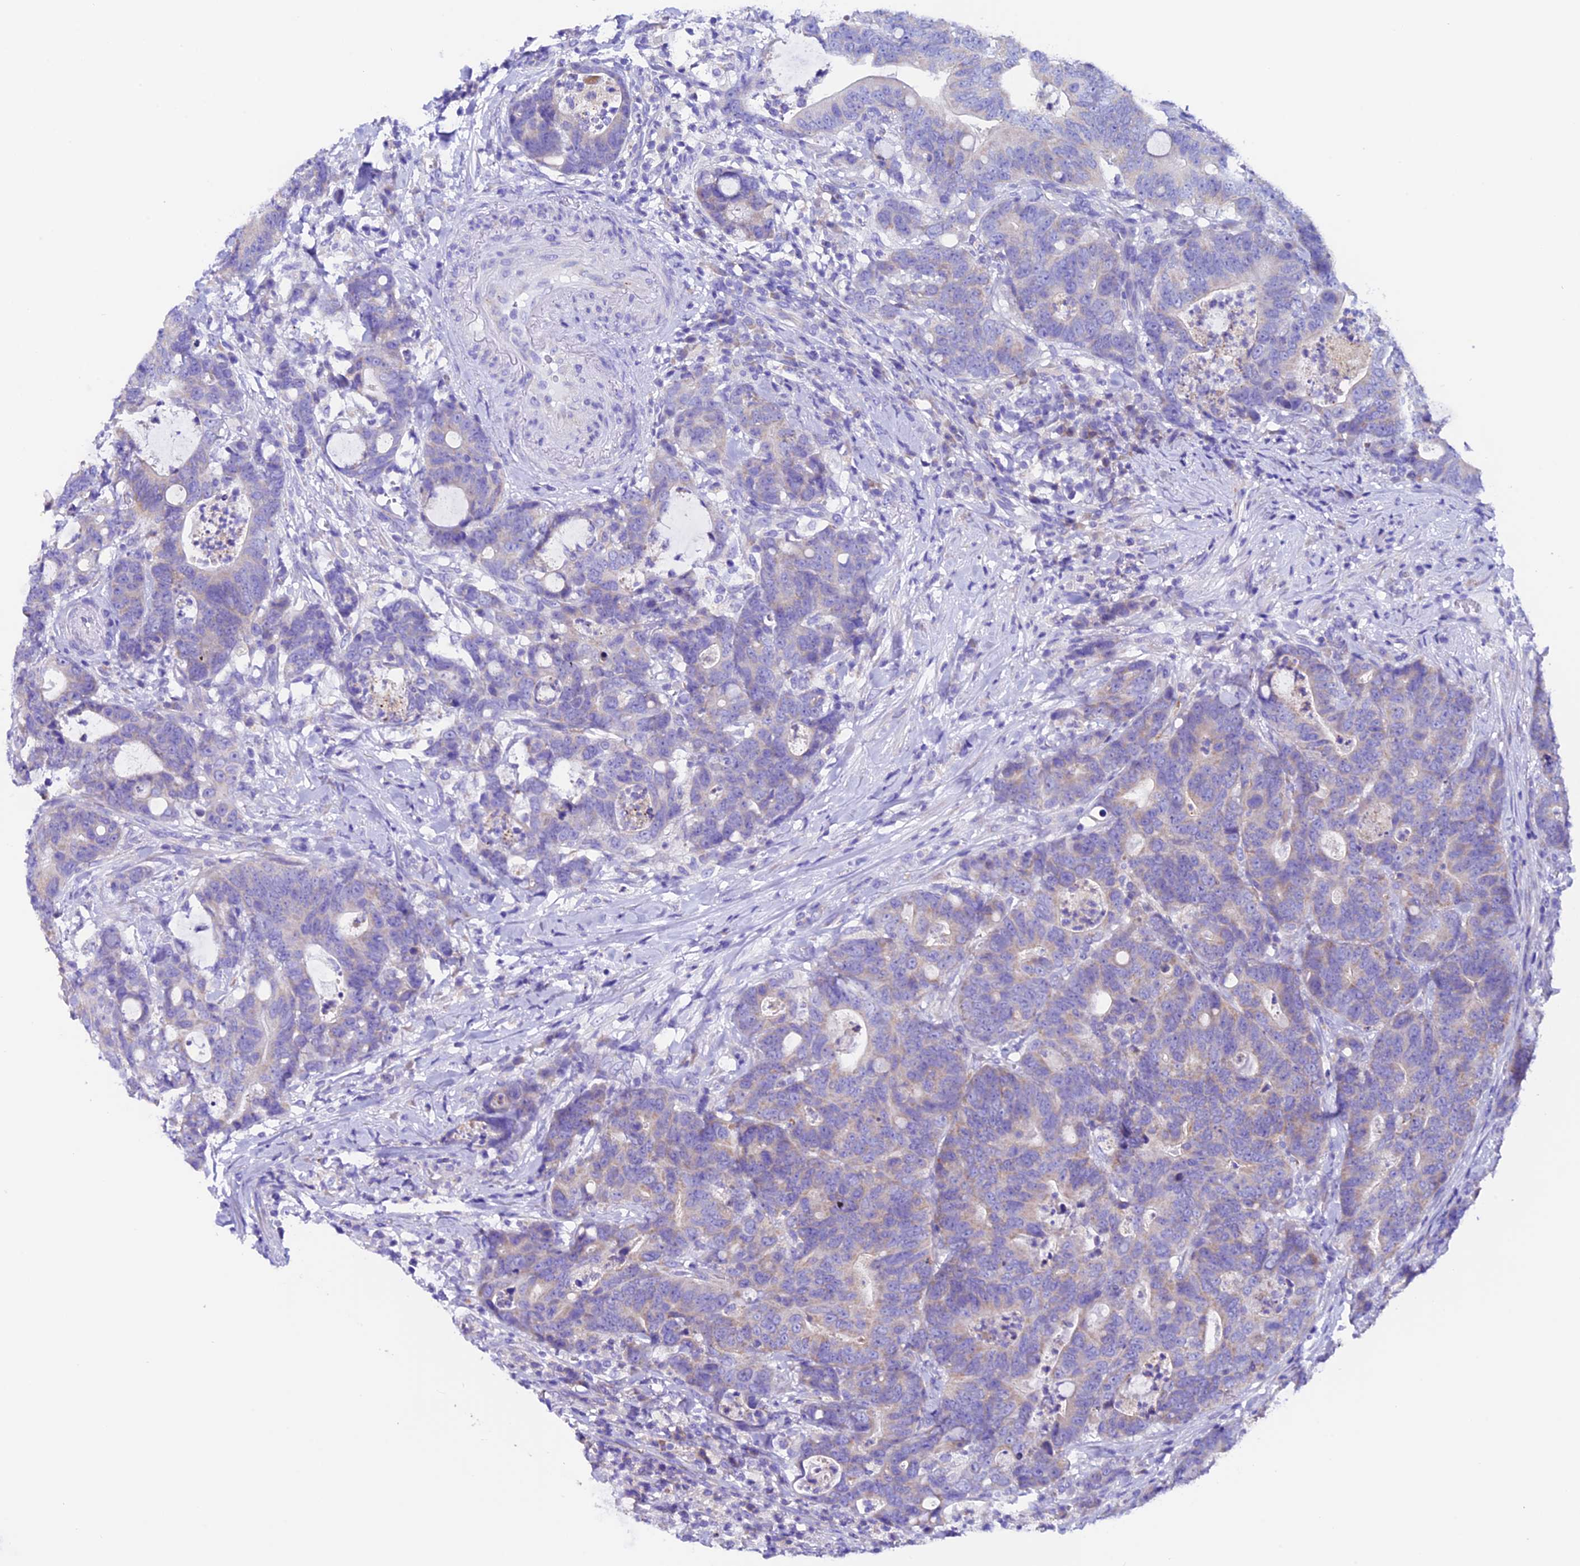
{"staining": {"intensity": "weak", "quantity": "<25%", "location": "cytoplasmic/membranous"}, "tissue": "colorectal cancer", "cell_type": "Tumor cells", "image_type": "cancer", "snomed": [{"axis": "morphology", "description": "Adenocarcinoma, NOS"}, {"axis": "topography", "description": "Colon"}], "caption": "High magnification brightfield microscopy of colorectal cancer stained with DAB (brown) and counterstained with hematoxylin (blue): tumor cells show no significant positivity. (Stains: DAB immunohistochemistry with hematoxylin counter stain, Microscopy: brightfield microscopy at high magnification).", "gene": "COMTD1", "patient": {"sex": "female", "age": 82}}